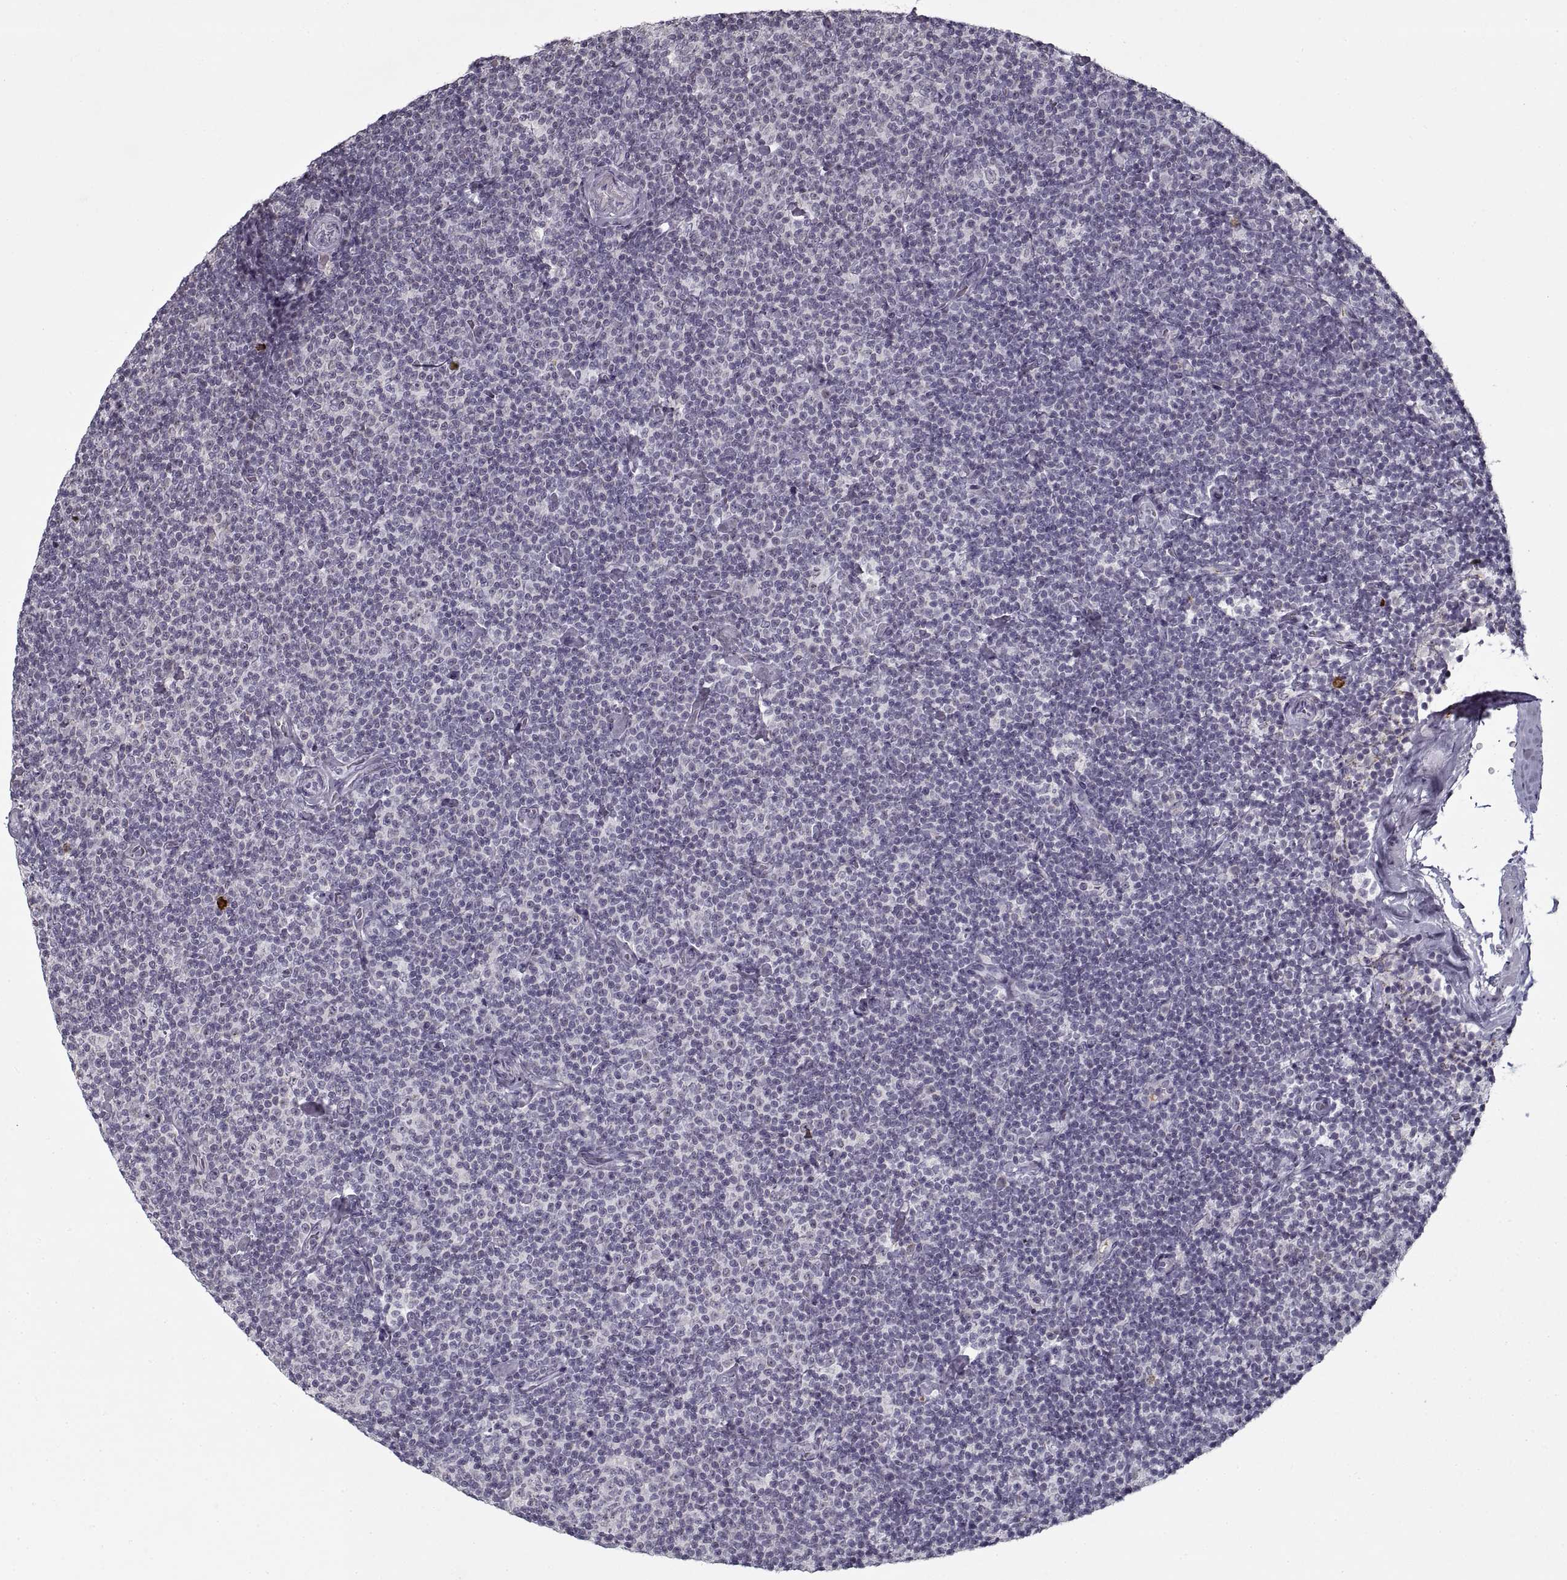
{"staining": {"intensity": "negative", "quantity": "none", "location": "none"}, "tissue": "lymphoma", "cell_type": "Tumor cells", "image_type": "cancer", "snomed": [{"axis": "morphology", "description": "Malignant lymphoma, non-Hodgkin's type, Low grade"}, {"axis": "topography", "description": "Lymph node"}], "caption": "Immunohistochemistry photomicrograph of human malignant lymphoma, non-Hodgkin's type (low-grade) stained for a protein (brown), which displays no expression in tumor cells. (DAB IHC with hematoxylin counter stain).", "gene": "GAD2", "patient": {"sex": "male", "age": 81}}